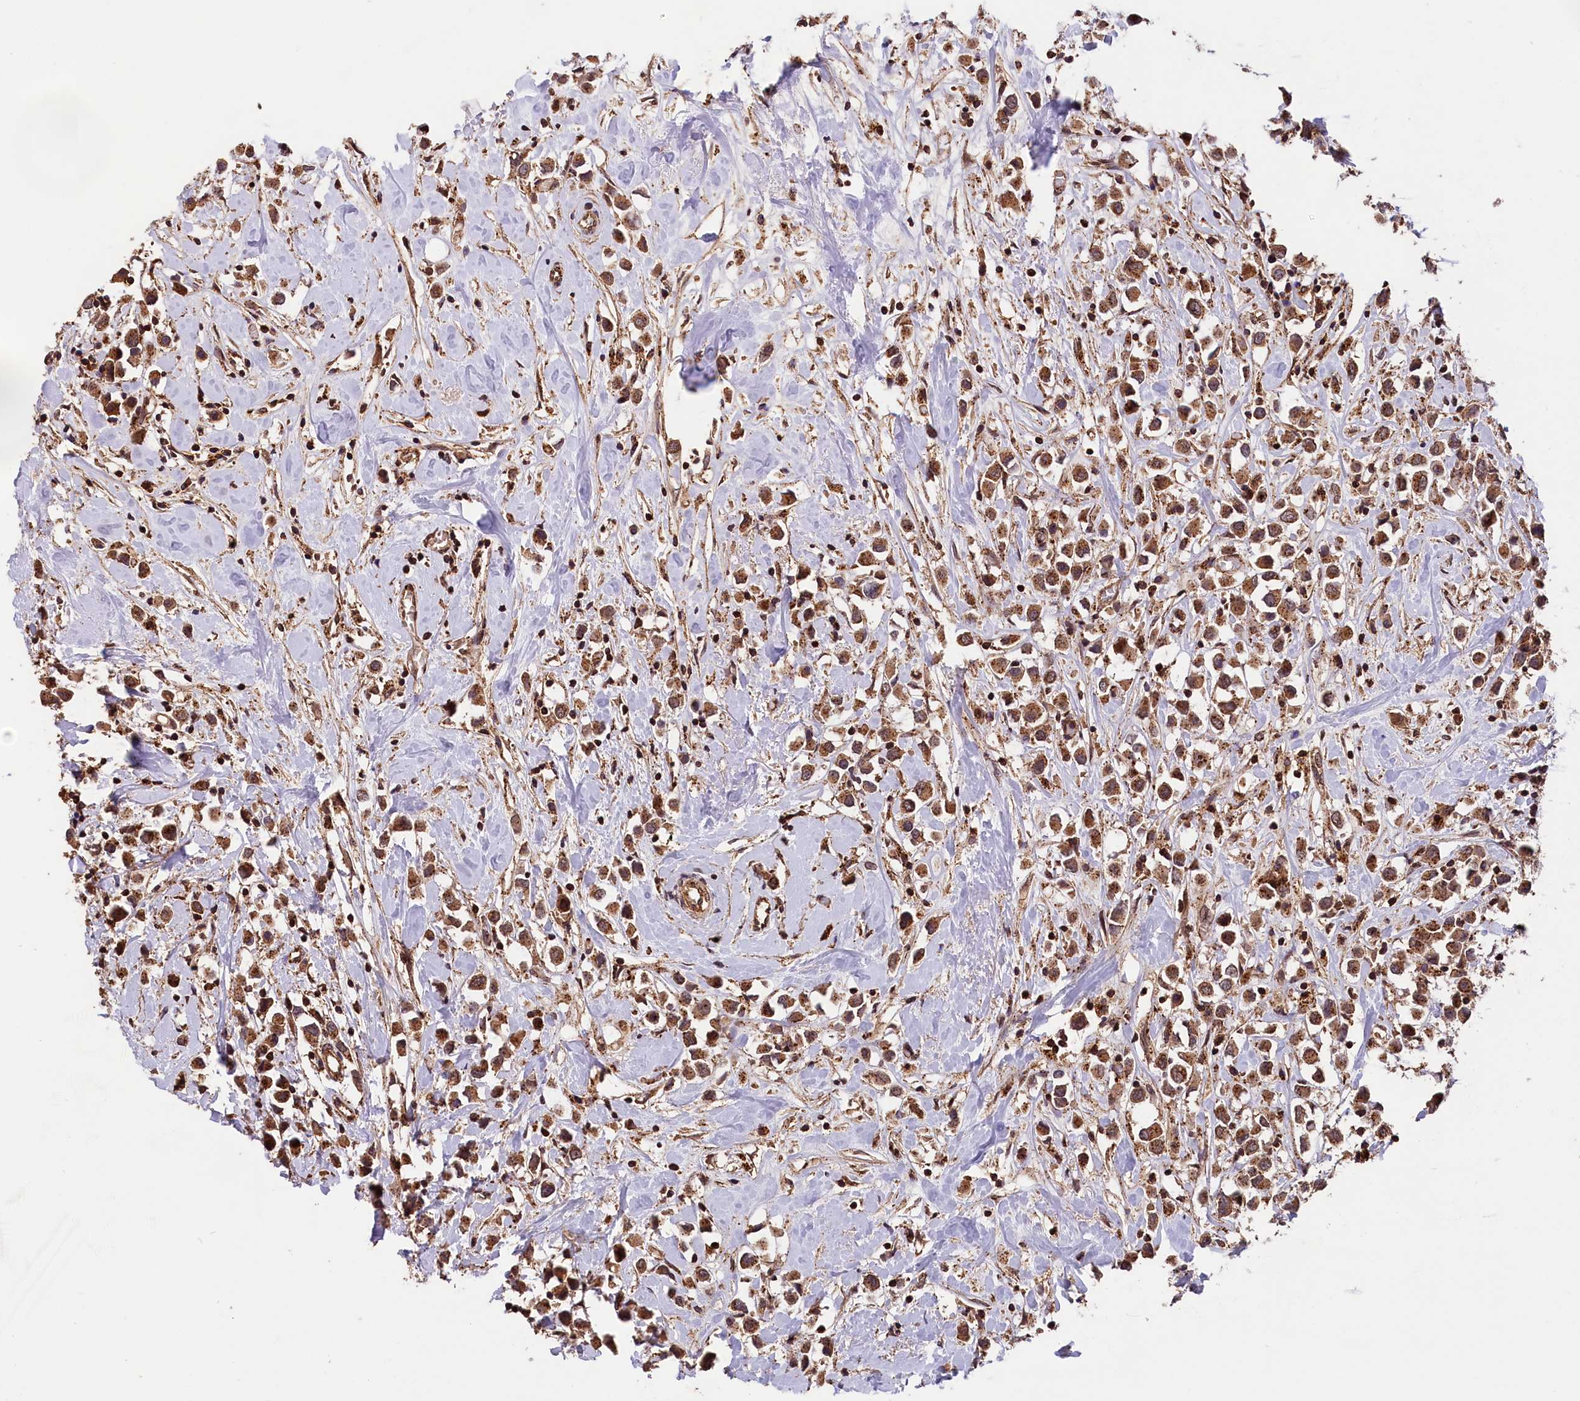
{"staining": {"intensity": "moderate", "quantity": ">75%", "location": "cytoplasmic/membranous"}, "tissue": "breast cancer", "cell_type": "Tumor cells", "image_type": "cancer", "snomed": [{"axis": "morphology", "description": "Duct carcinoma"}, {"axis": "topography", "description": "Breast"}], "caption": "A brown stain highlights moderate cytoplasmic/membranous positivity of a protein in human breast cancer tumor cells.", "gene": "IST1", "patient": {"sex": "female", "age": 61}}